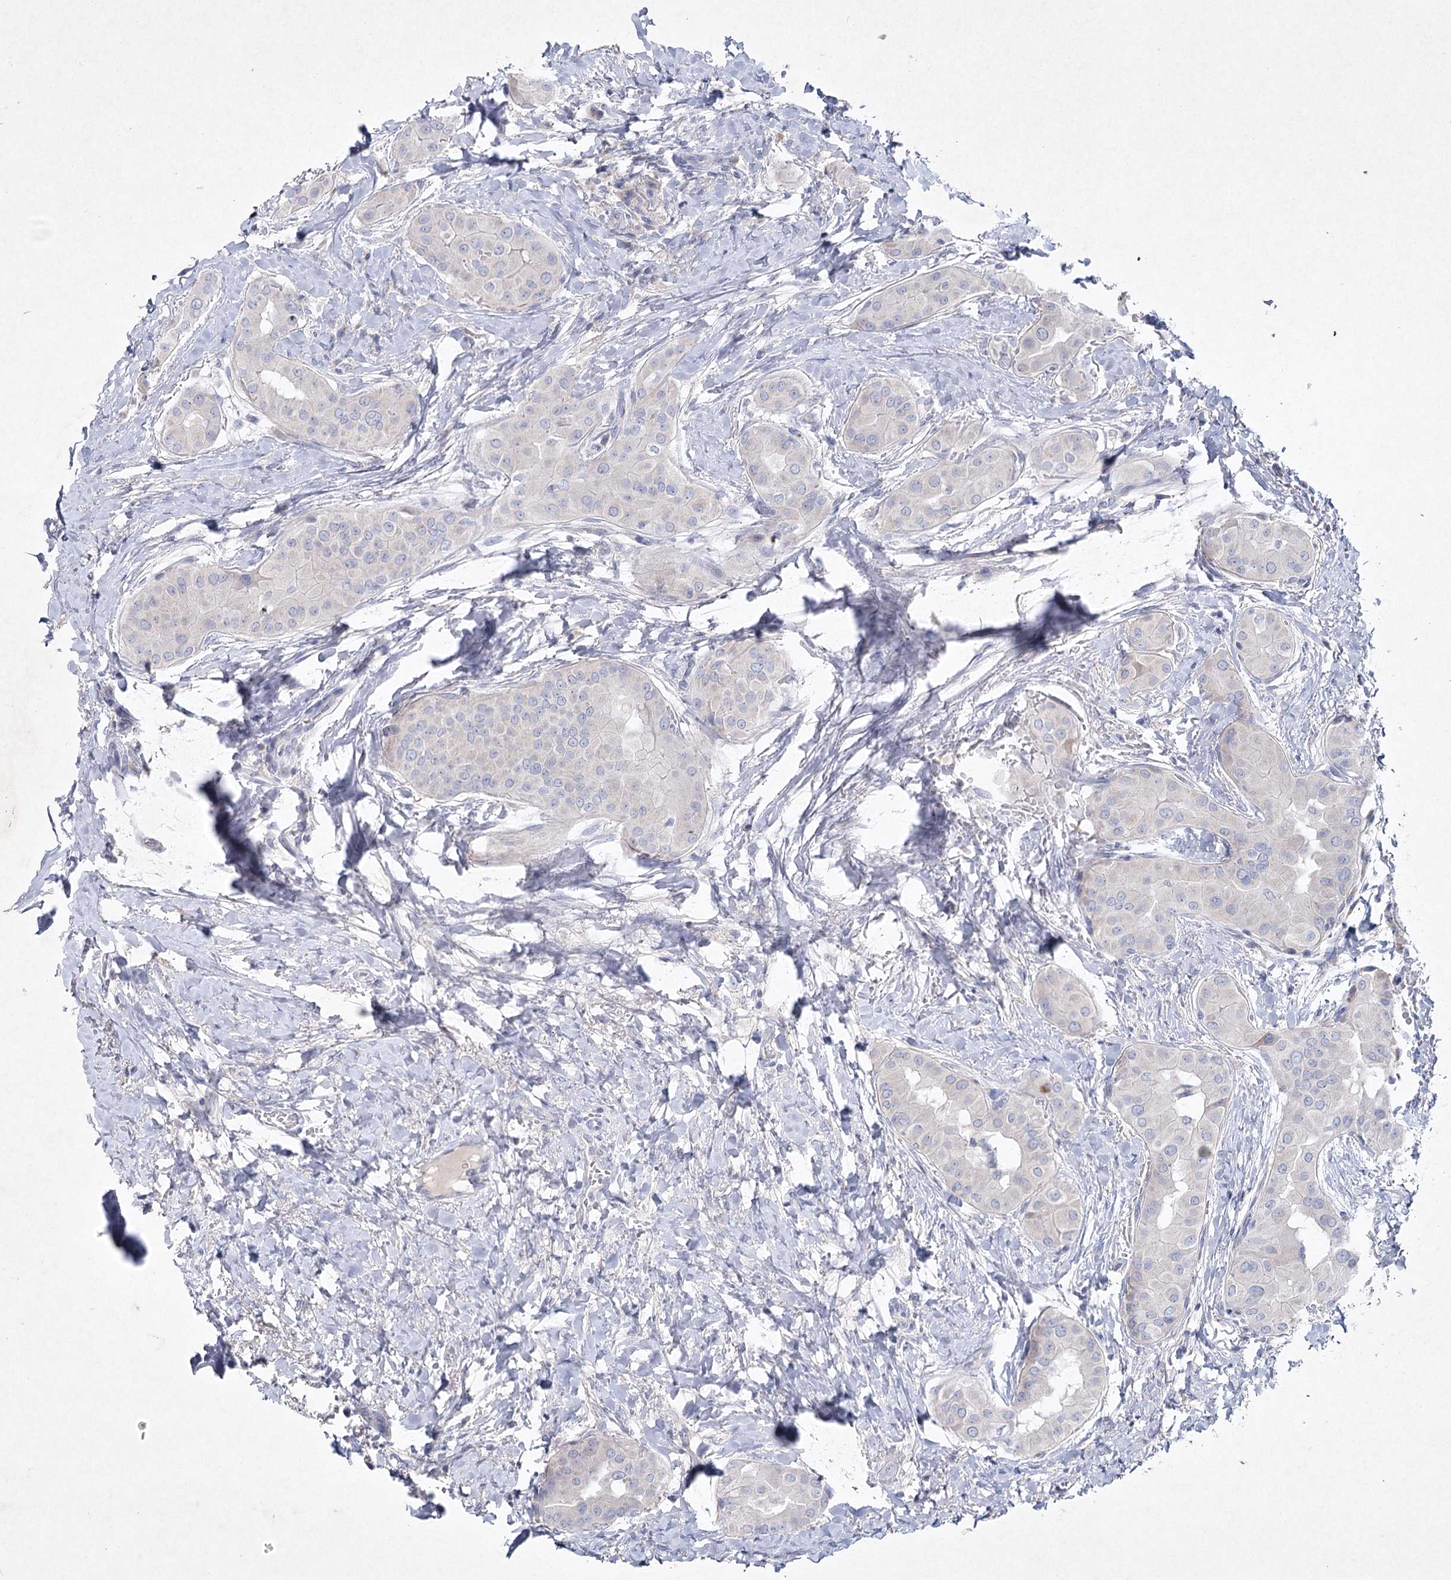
{"staining": {"intensity": "weak", "quantity": "<25%", "location": "cytoplasmic/membranous"}, "tissue": "thyroid cancer", "cell_type": "Tumor cells", "image_type": "cancer", "snomed": [{"axis": "morphology", "description": "Papillary adenocarcinoma, NOS"}, {"axis": "topography", "description": "Thyroid gland"}], "caption": "High magnification brightfield microscopy of thyroid papillary adenocarcinoma stained with DAB (3,3'-diaminobenzidine) (brown) and counterstained with hematoxylin (blue): tumor cells show no significant positivity.", "gene": "MAP3K13", "patient": {"sex": "male", "age": 33}}